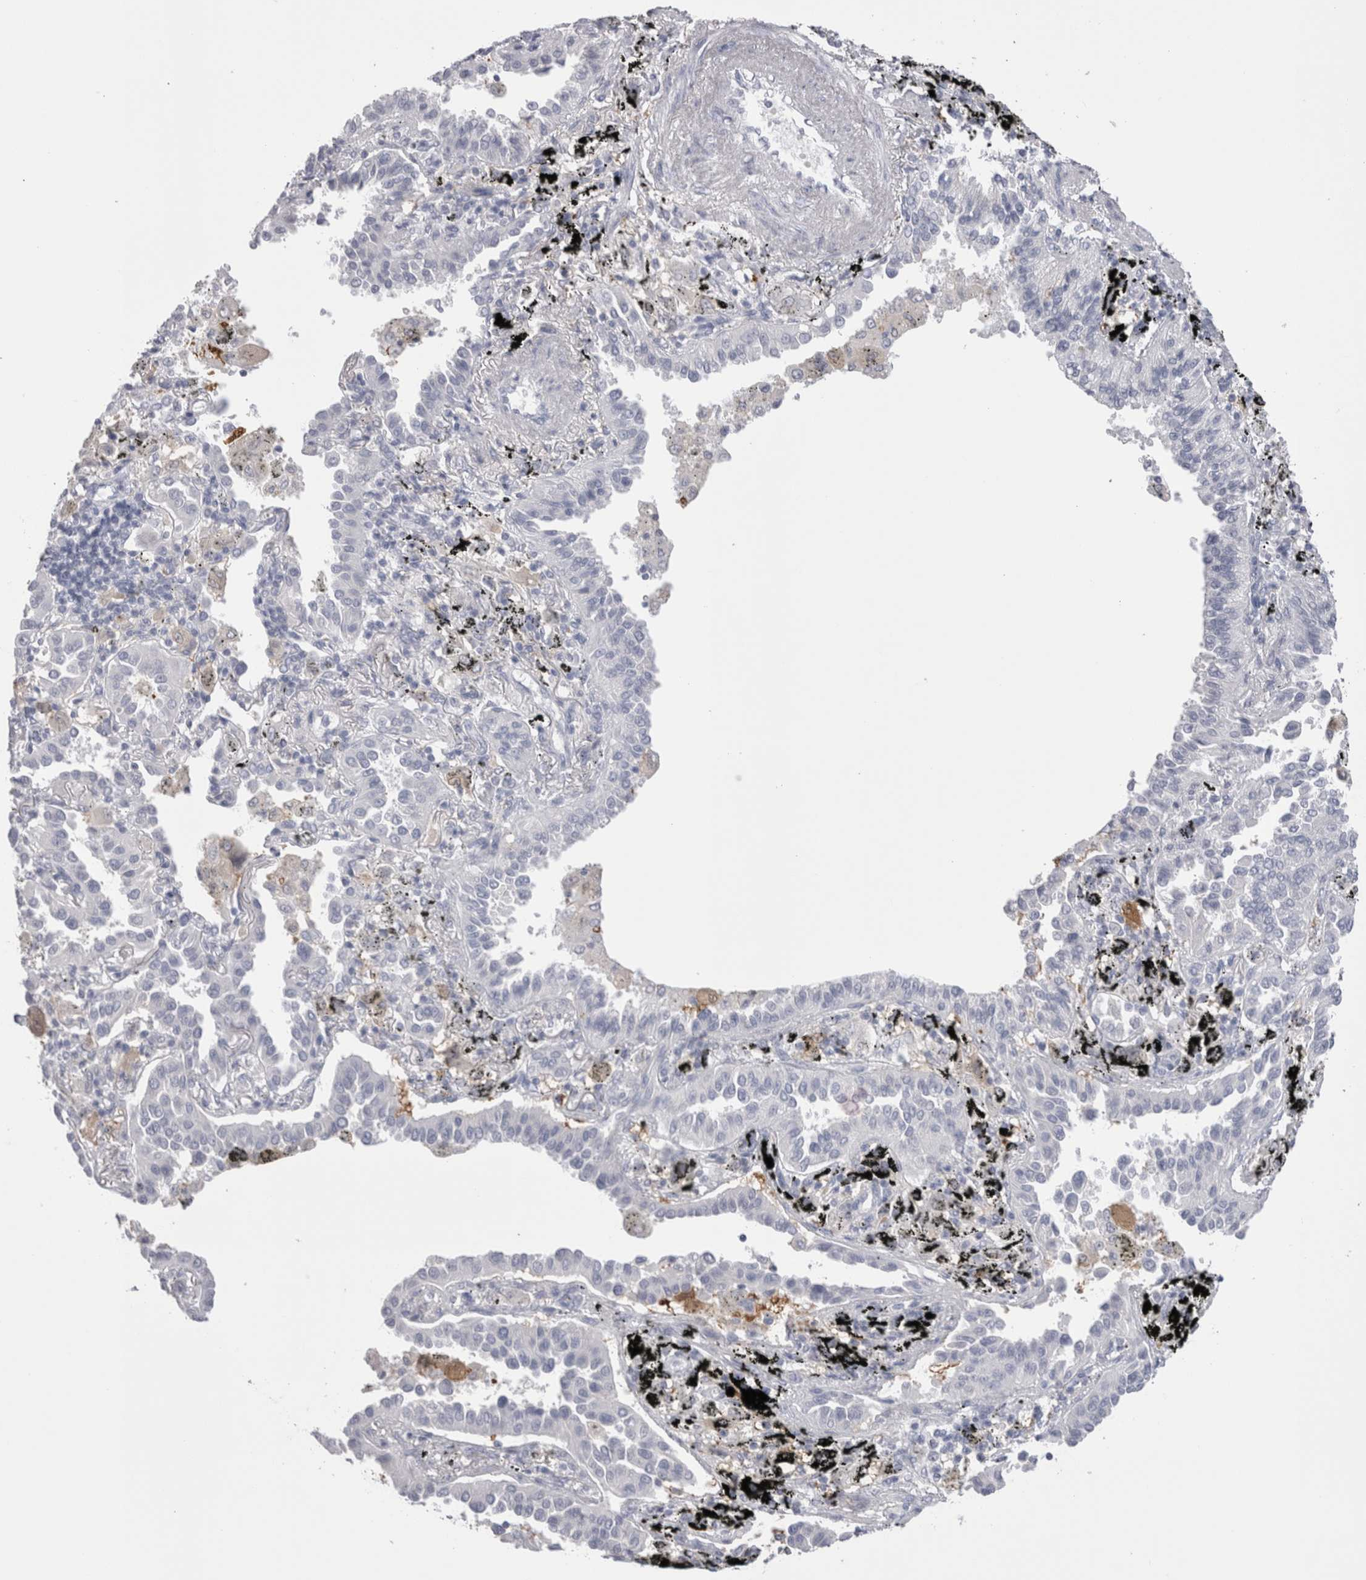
{"staining": {"intensity": "negative", "quantity": "none", "location": "none"}, "tissue": "lung cancer", "cell_type": "Tumor cells", "image_type": "cancer", "snomed": [{"axis": "morphology", "description": "Normal tissue, NOS"}, {"axis": "morphology", "description": "Adenocarcinoma, NOS"}, {"axis": "topography", "description": "Lung"}], "caption": "Lung adenocarcinoma was stained to show a protein in brown. There is no significant expression in tumor cells. (DAB immunohistochemistry (IHC), high magnification).", "gene": "SUCNR1", "patient": {"sex": "male", "age": 59}}